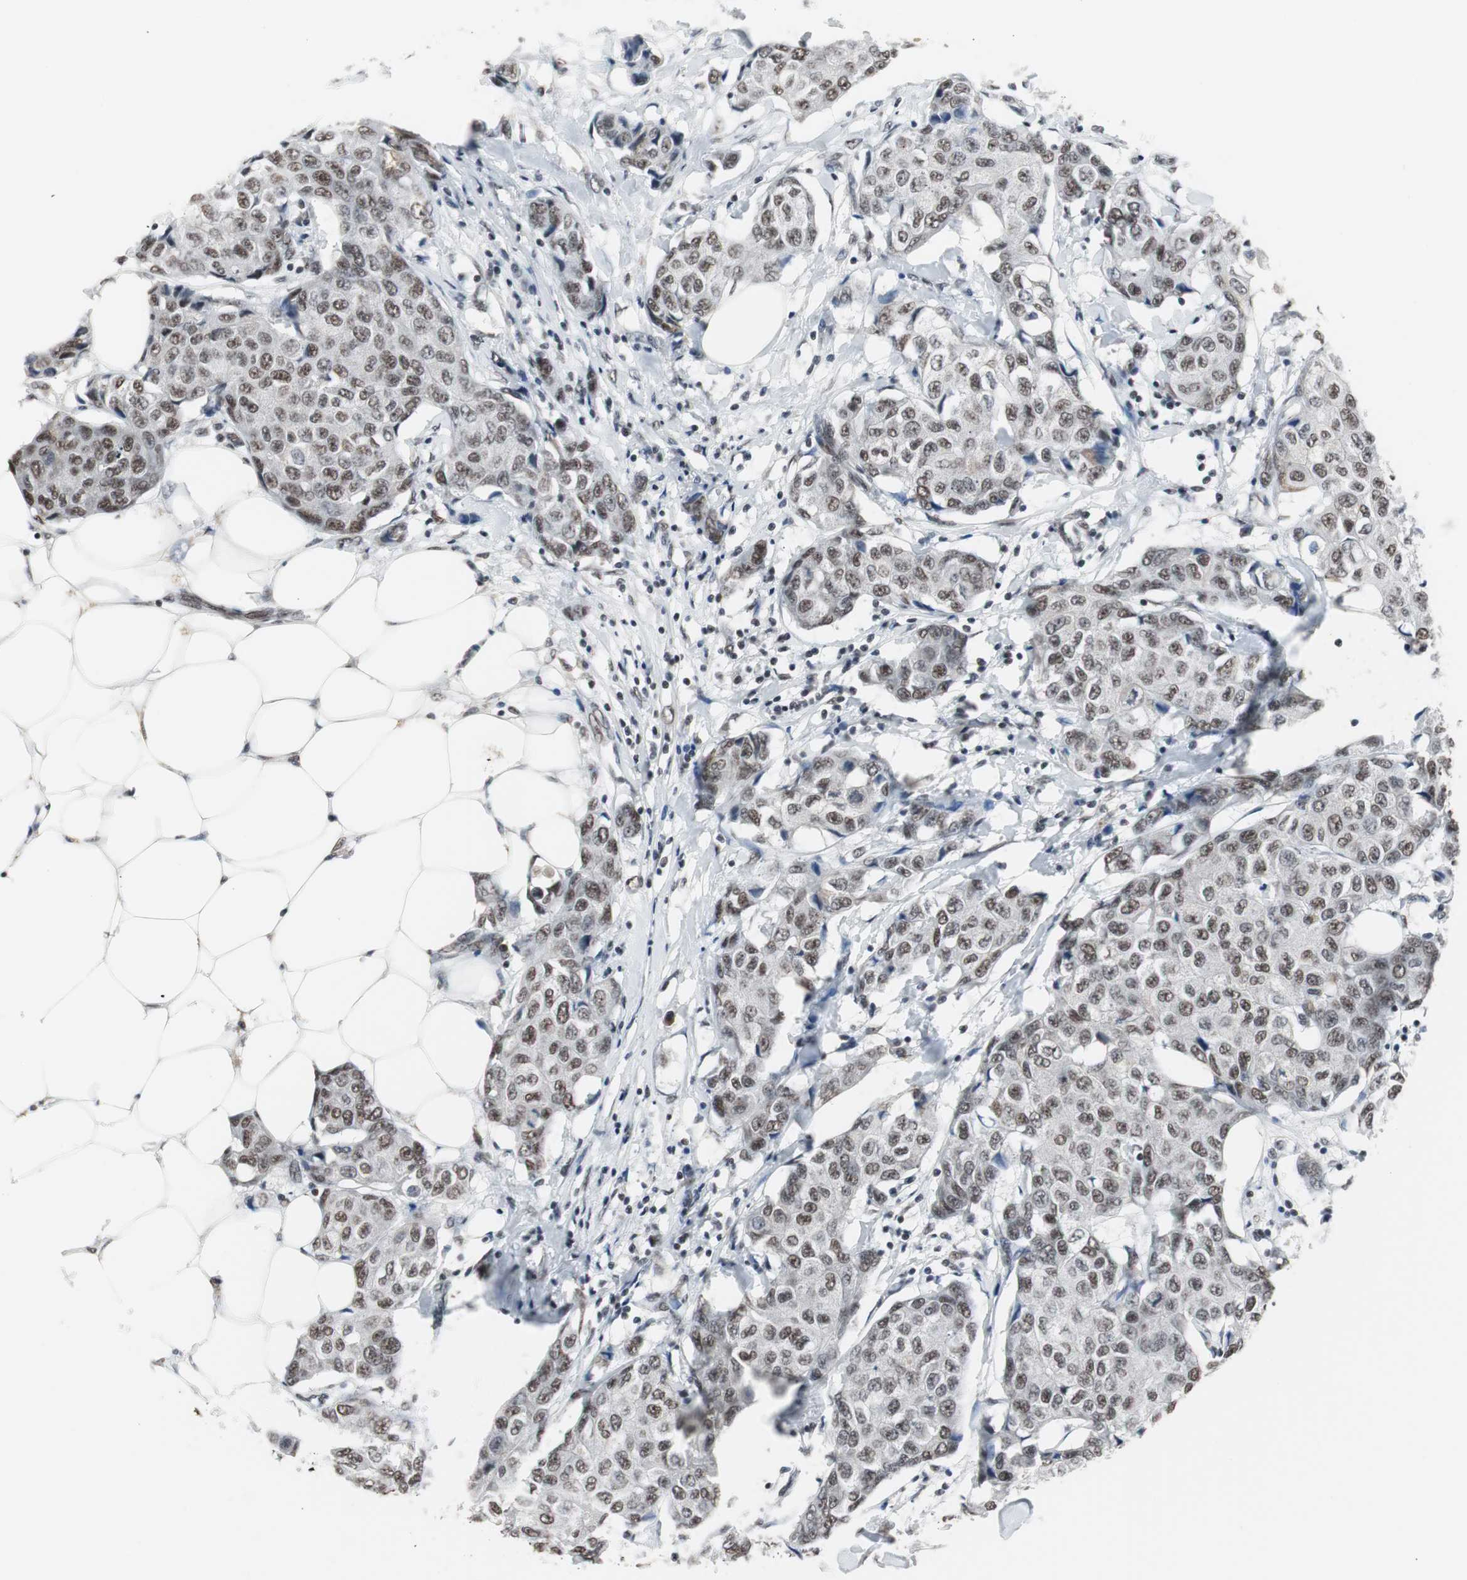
{"staining": {"intensity": "moderate", "quantity": ">75%", "location": "nuclear"}, "tissue": "breast cancer", "cell_type": "Tumor cells", "image_type": "cancer", "snomed": [{"axis": "morphology", "description": "Duct carcinoma"}, {"axis": "topography", "description": "Breast"}], "caption": "A micrograph of human breast cancer (infiltrating ductal carcinoma) stained for a protein exhibits moderate nuclear brown staining in tumor cells.", "gene": "TAF7", "patient": {"sex": "female", "age": 80}}